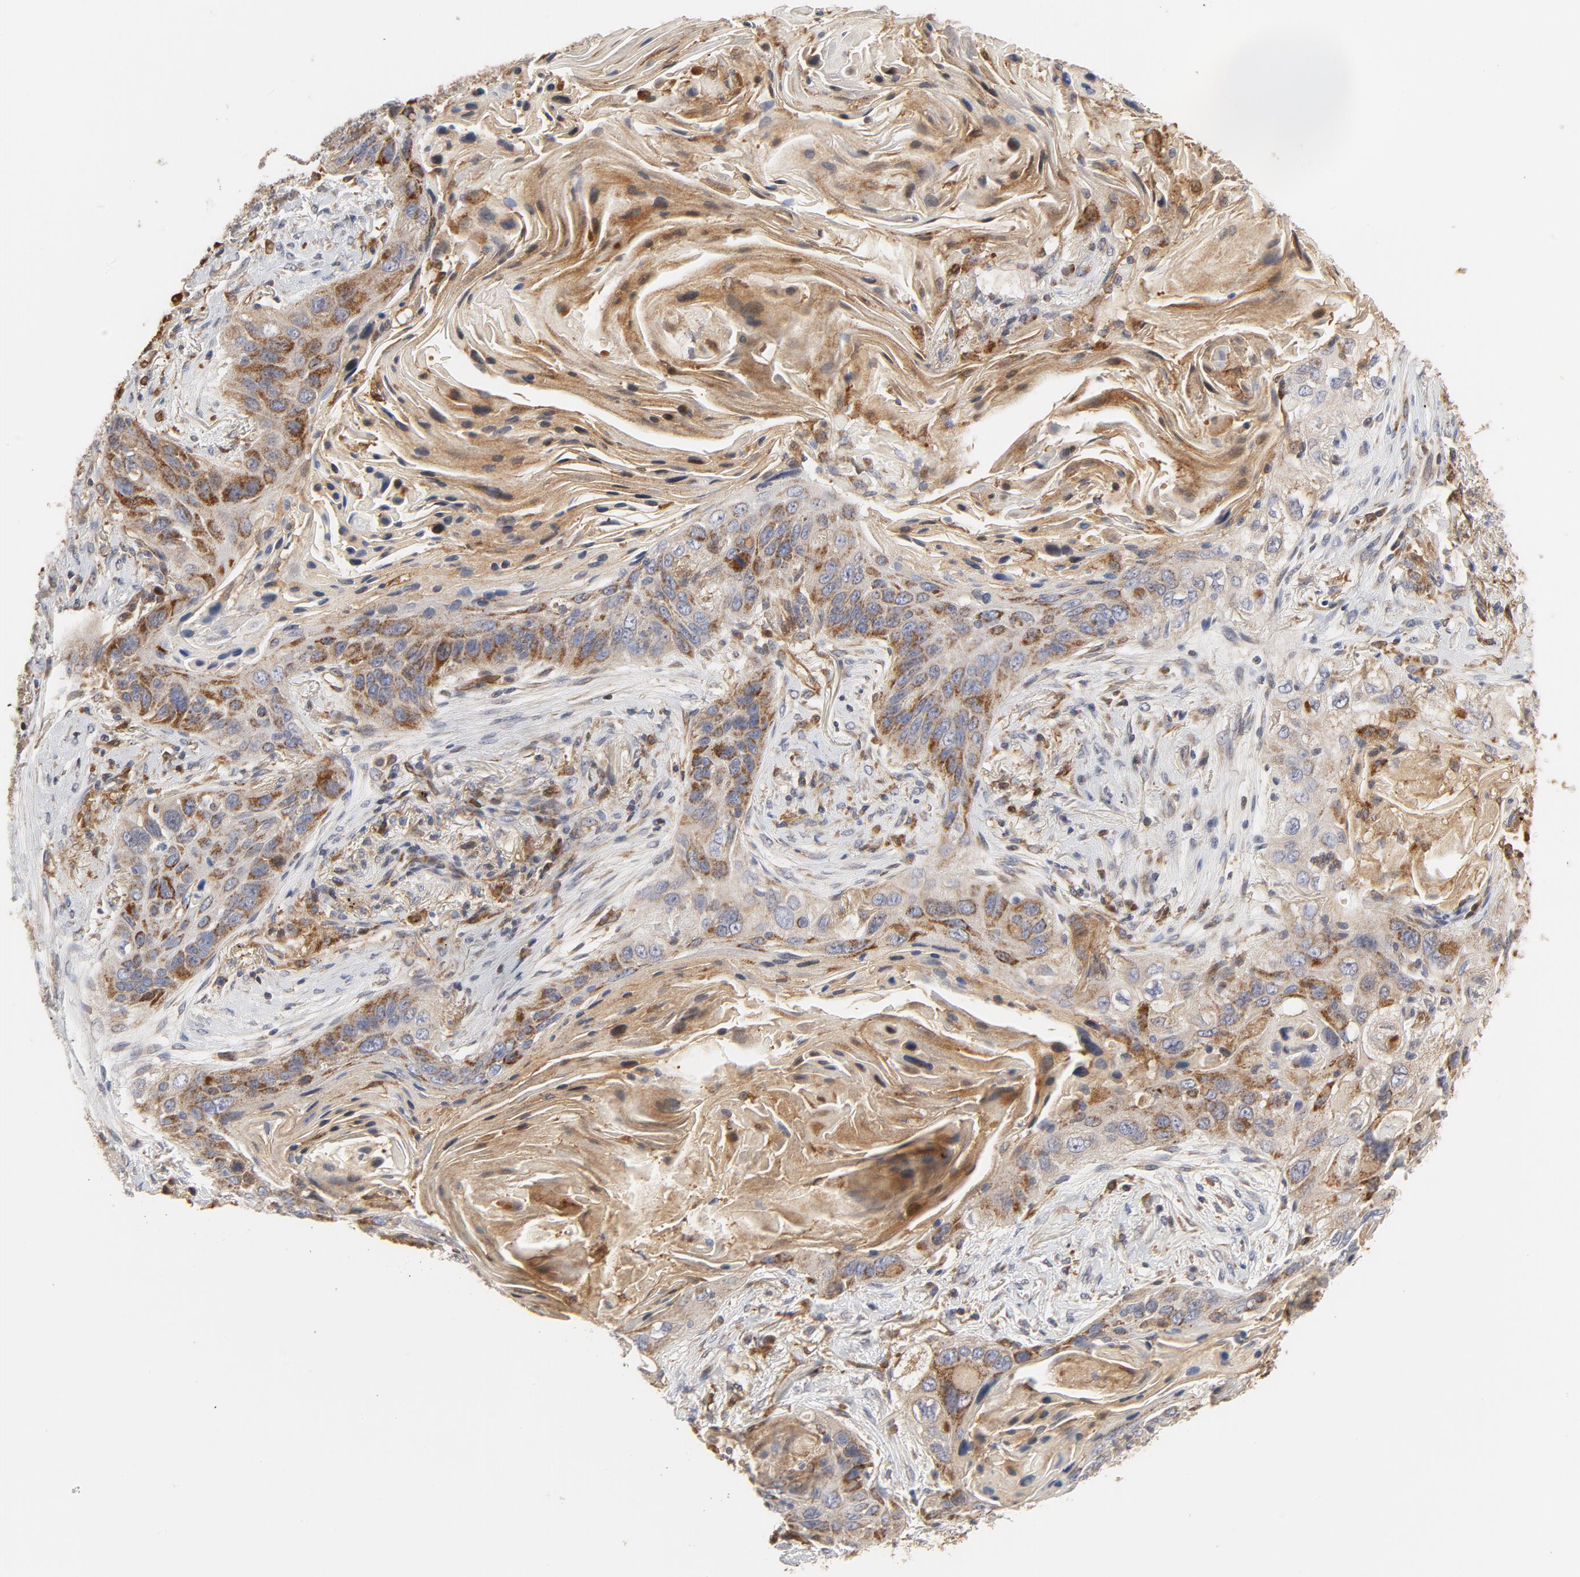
{"staining": {"intensity": "moderate", "quantity": ">75%", "location": "cytoplasmic/membranous"}, "tissue": "lung cancer", "cell_type": "Tumor cells", "image_type": "cancer", "snomed": [{"axis": "morphology", "description": "Squamous cell carcinoma, NOS"}, {"axis": "topography", "description": "Lung"}], "caption": "Brown immunohistochemical staining in human lung cancer (squamous cell carcinoma) demonstrates moderate cytoplasmic/membranous expression in about >75% of tumor cells. The staining is performed using DAB brown chromogen to label protein expression. The nuclei are counter-stained blue using hematoxylin.", "gene": "RAPGEF4", "patient": {"sex": "female", "age": 67}}